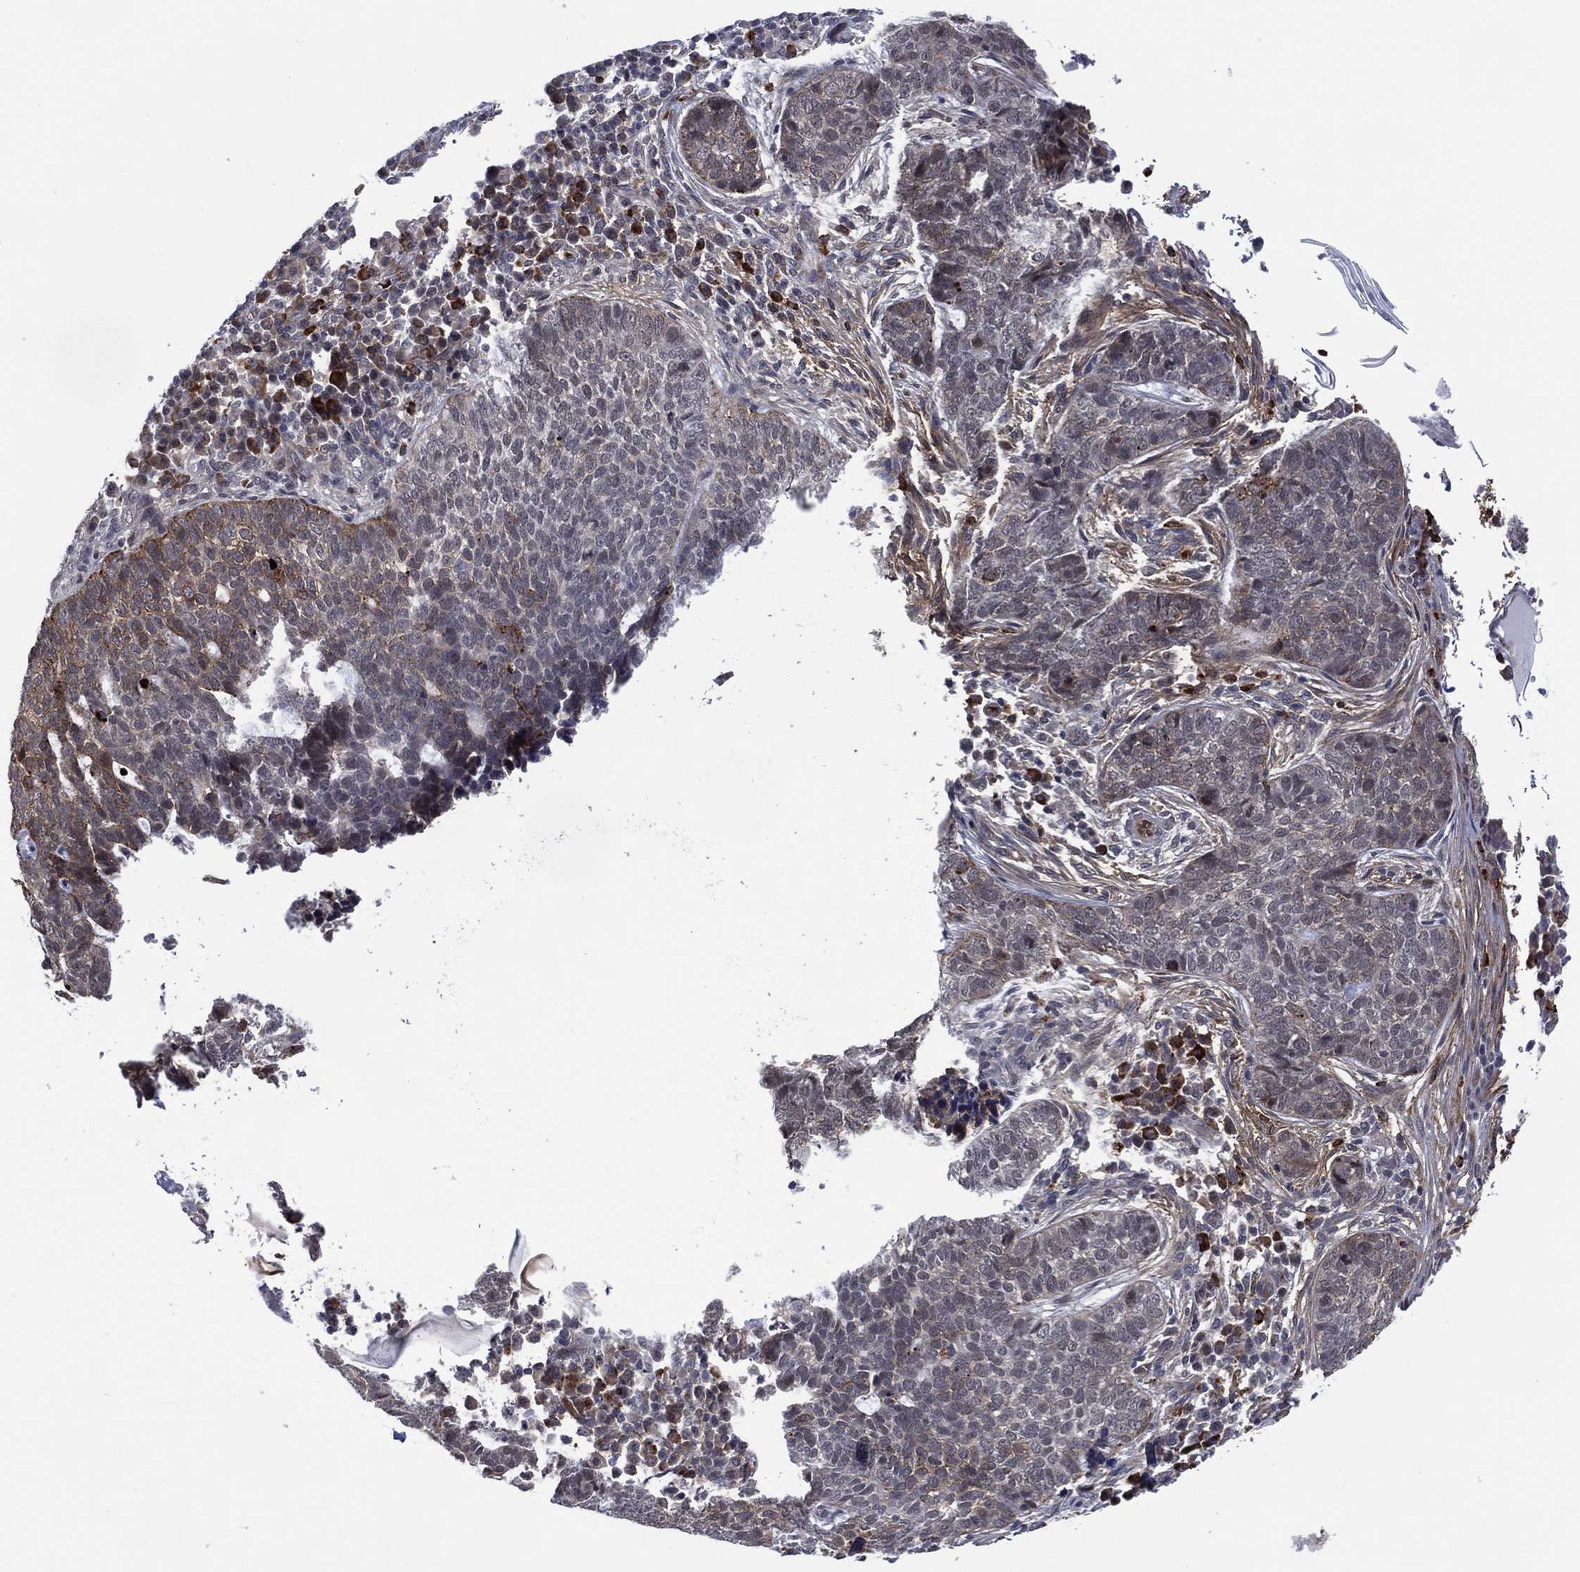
{"staining": {"intensity": "negative", "quantity": "none", "location": "none"}, "tissue": "skin cancer", "cell_type": "Tumor cells", "image_type": "cancer", "snomed": [{"axis": "morphology", "description": "Basal cell carcinoma"}, {"axis": "topography", "description": "Skin"}], "caption": "Tumor cells show no significant expression in skin cancer.", "gene": "DPP4", "patient": {"sex": "female", "age": 69}}